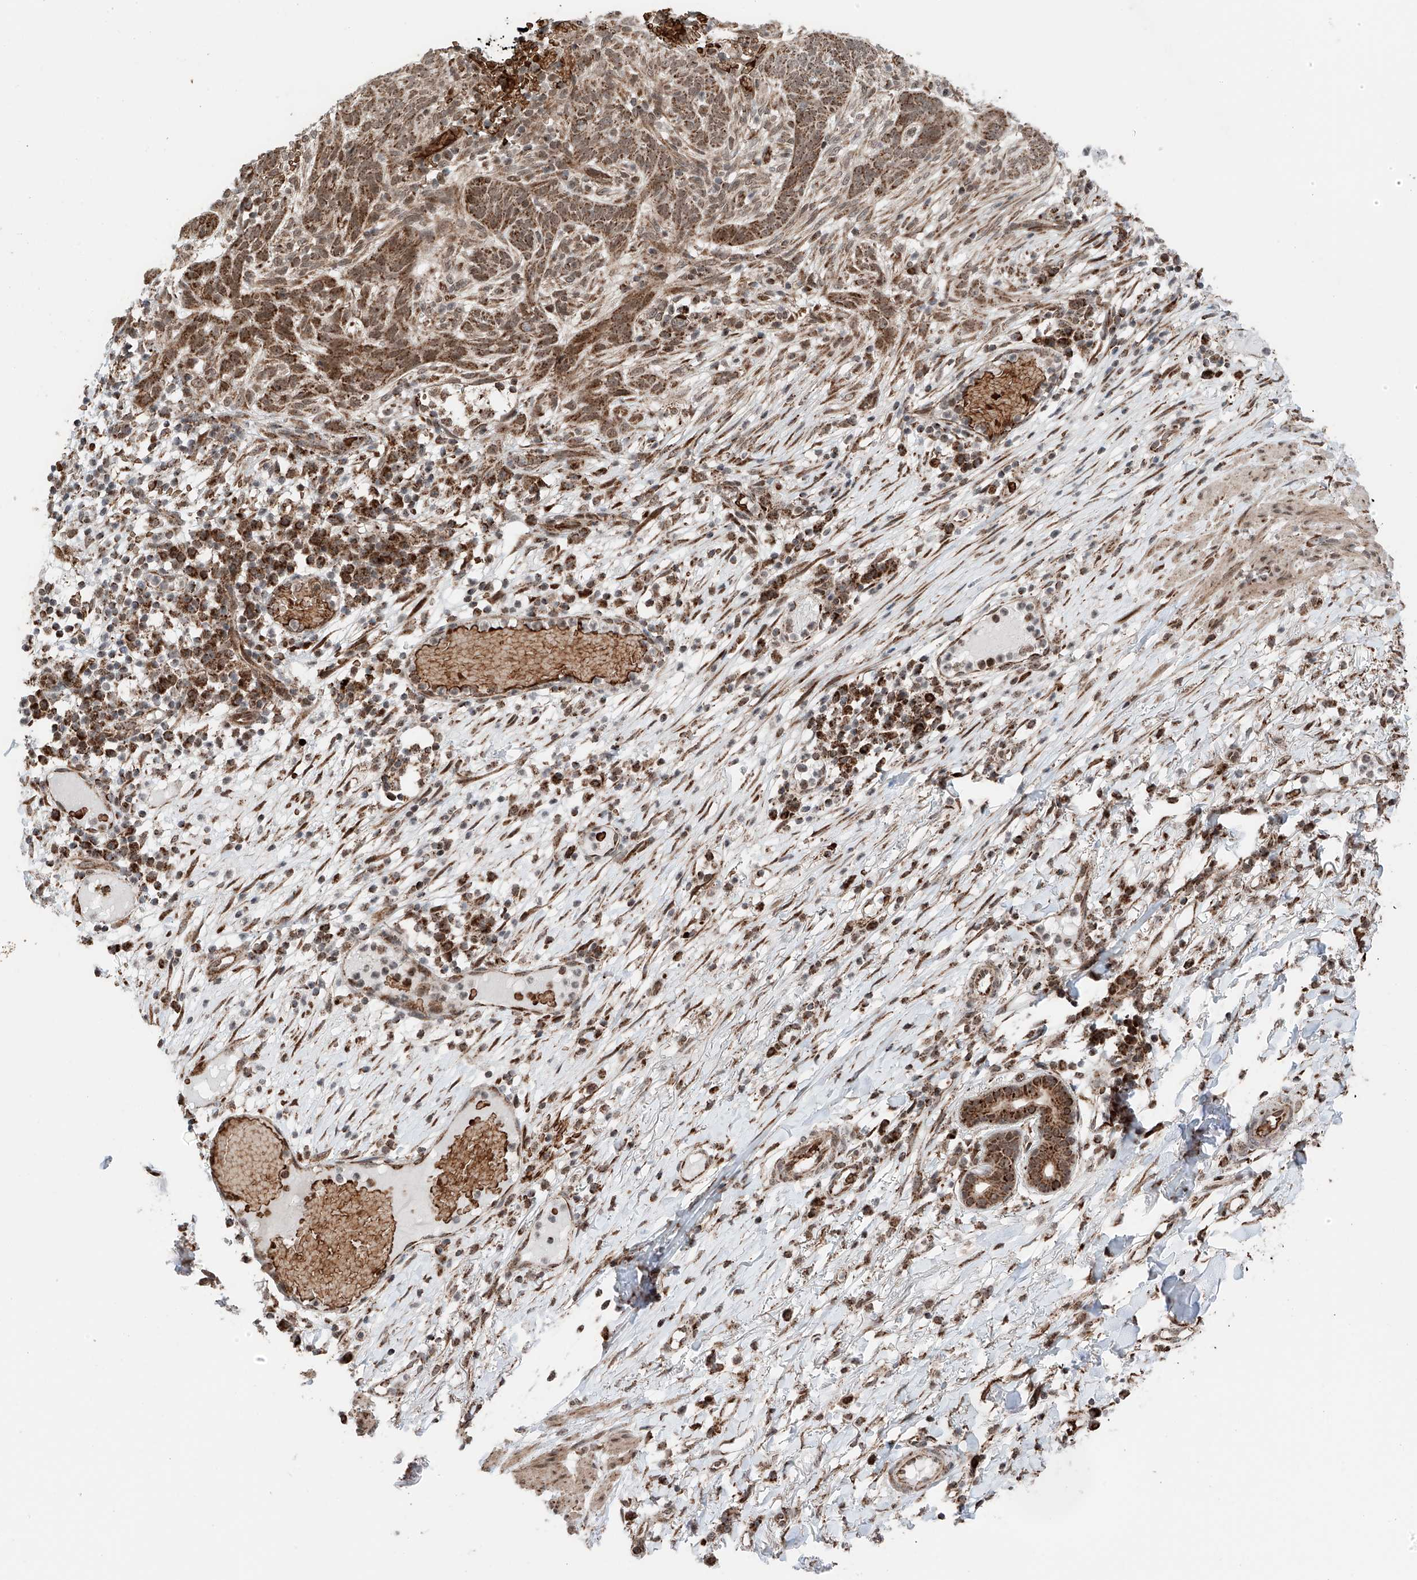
{"staining": {"intensity": "moderate", "quantity": ">75%", "location": "cytoplasmic/membranous,nuclear"}, "tissue": "skin cancer", "cell_type": "Tumor cells", "image_type": "cancer", "snomed": [{"axis": "morphology", "description": "Normal tissue, NOS"}, {"axis": "morphology", "description": "Basal cell carcinoma"}, {"axis": "topography", "description": "Skin"}], "caption": "Protein expression analysis of skin cancer (basal cell carcinoma) shows moderate cytoplasmic/membranous and nuclear expression in approximately >75% of tumor cells.", "gene": "ZSCAN29", "patient": {"sex": "male", "age": 64}}